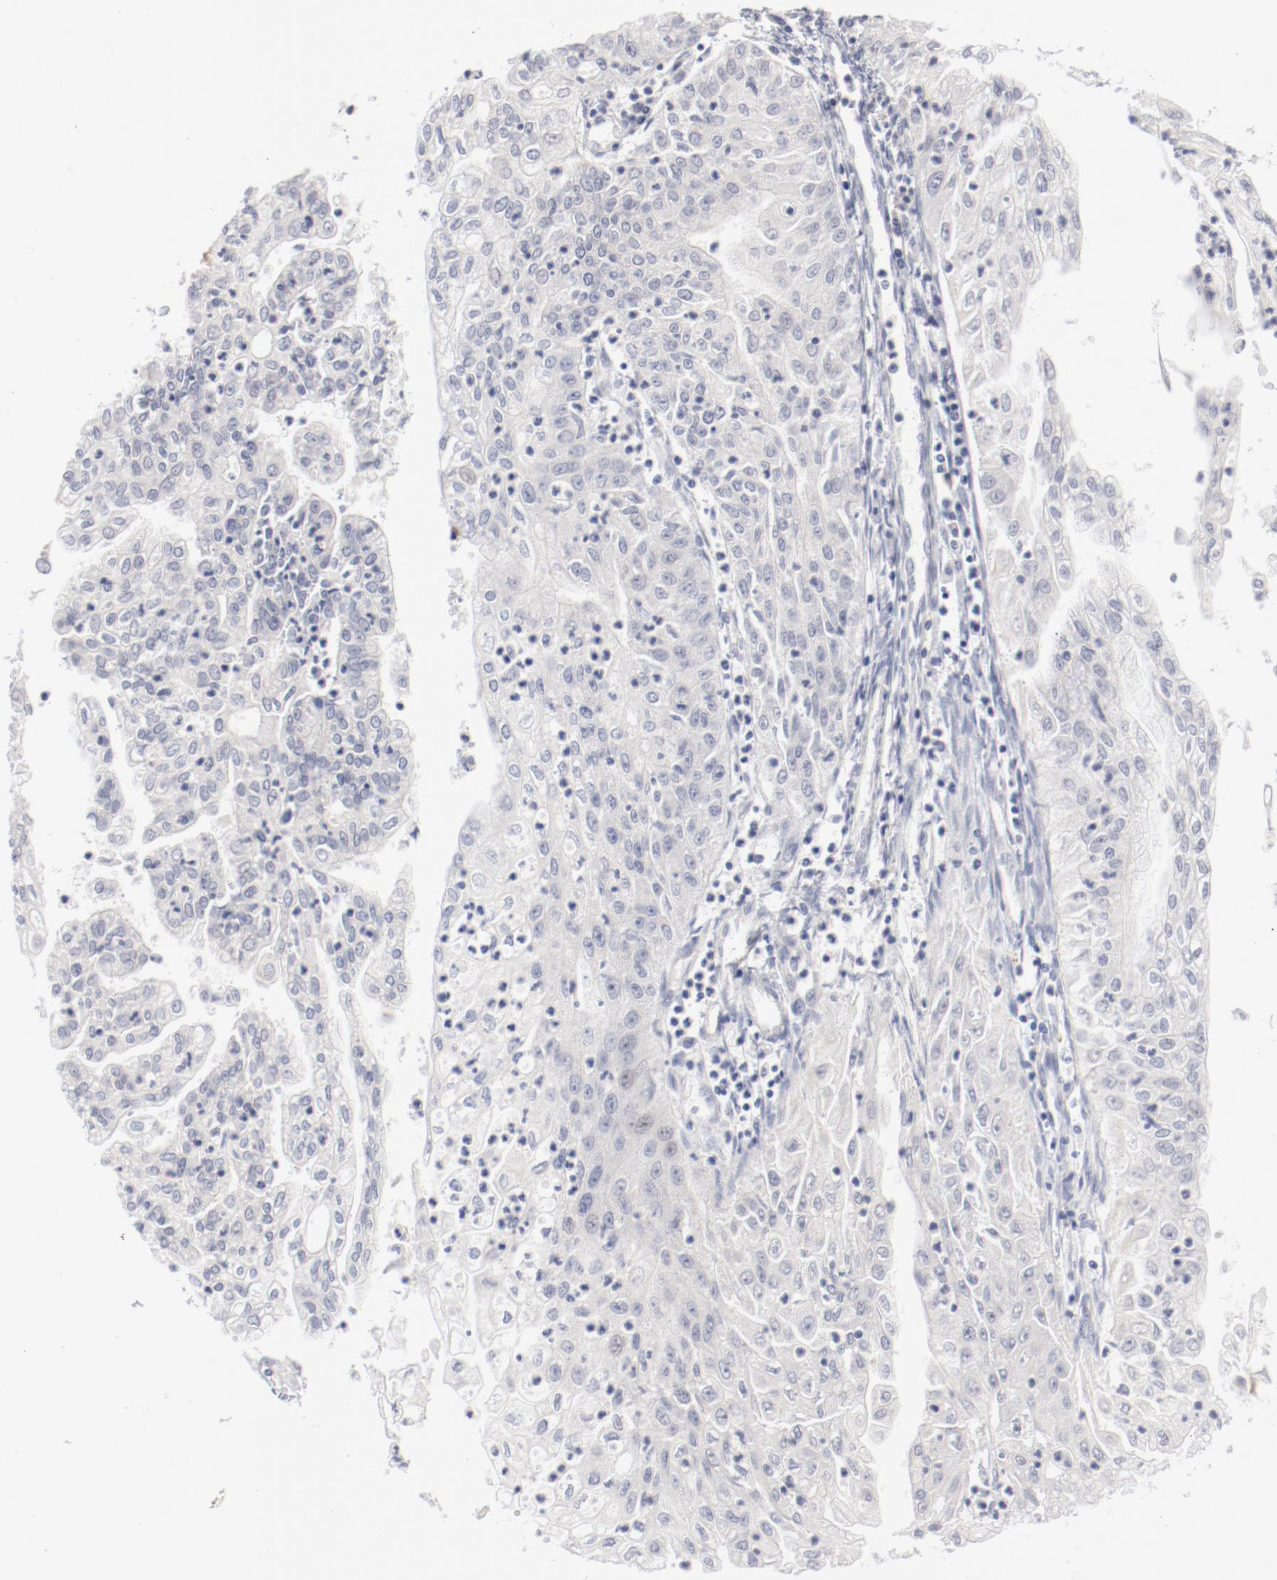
{"staining": {"intensity": "negative", "quantity": "none", "location": "none"}, "tissue": "endometrial cancer", "cell_type": "Tumor cells", "image_type": "cancer", "snomed": [{"axis": "morphology", "description": "Adenocarcinoma, NOS"}, {"axis": "topography", "description": "Endometrium"}], "caption": "Tumor cells show no significant expression in adenocarcinoma (endometrial).", "gene": "SH3BGR", "patient": {"sex": "female", "age": 75}}